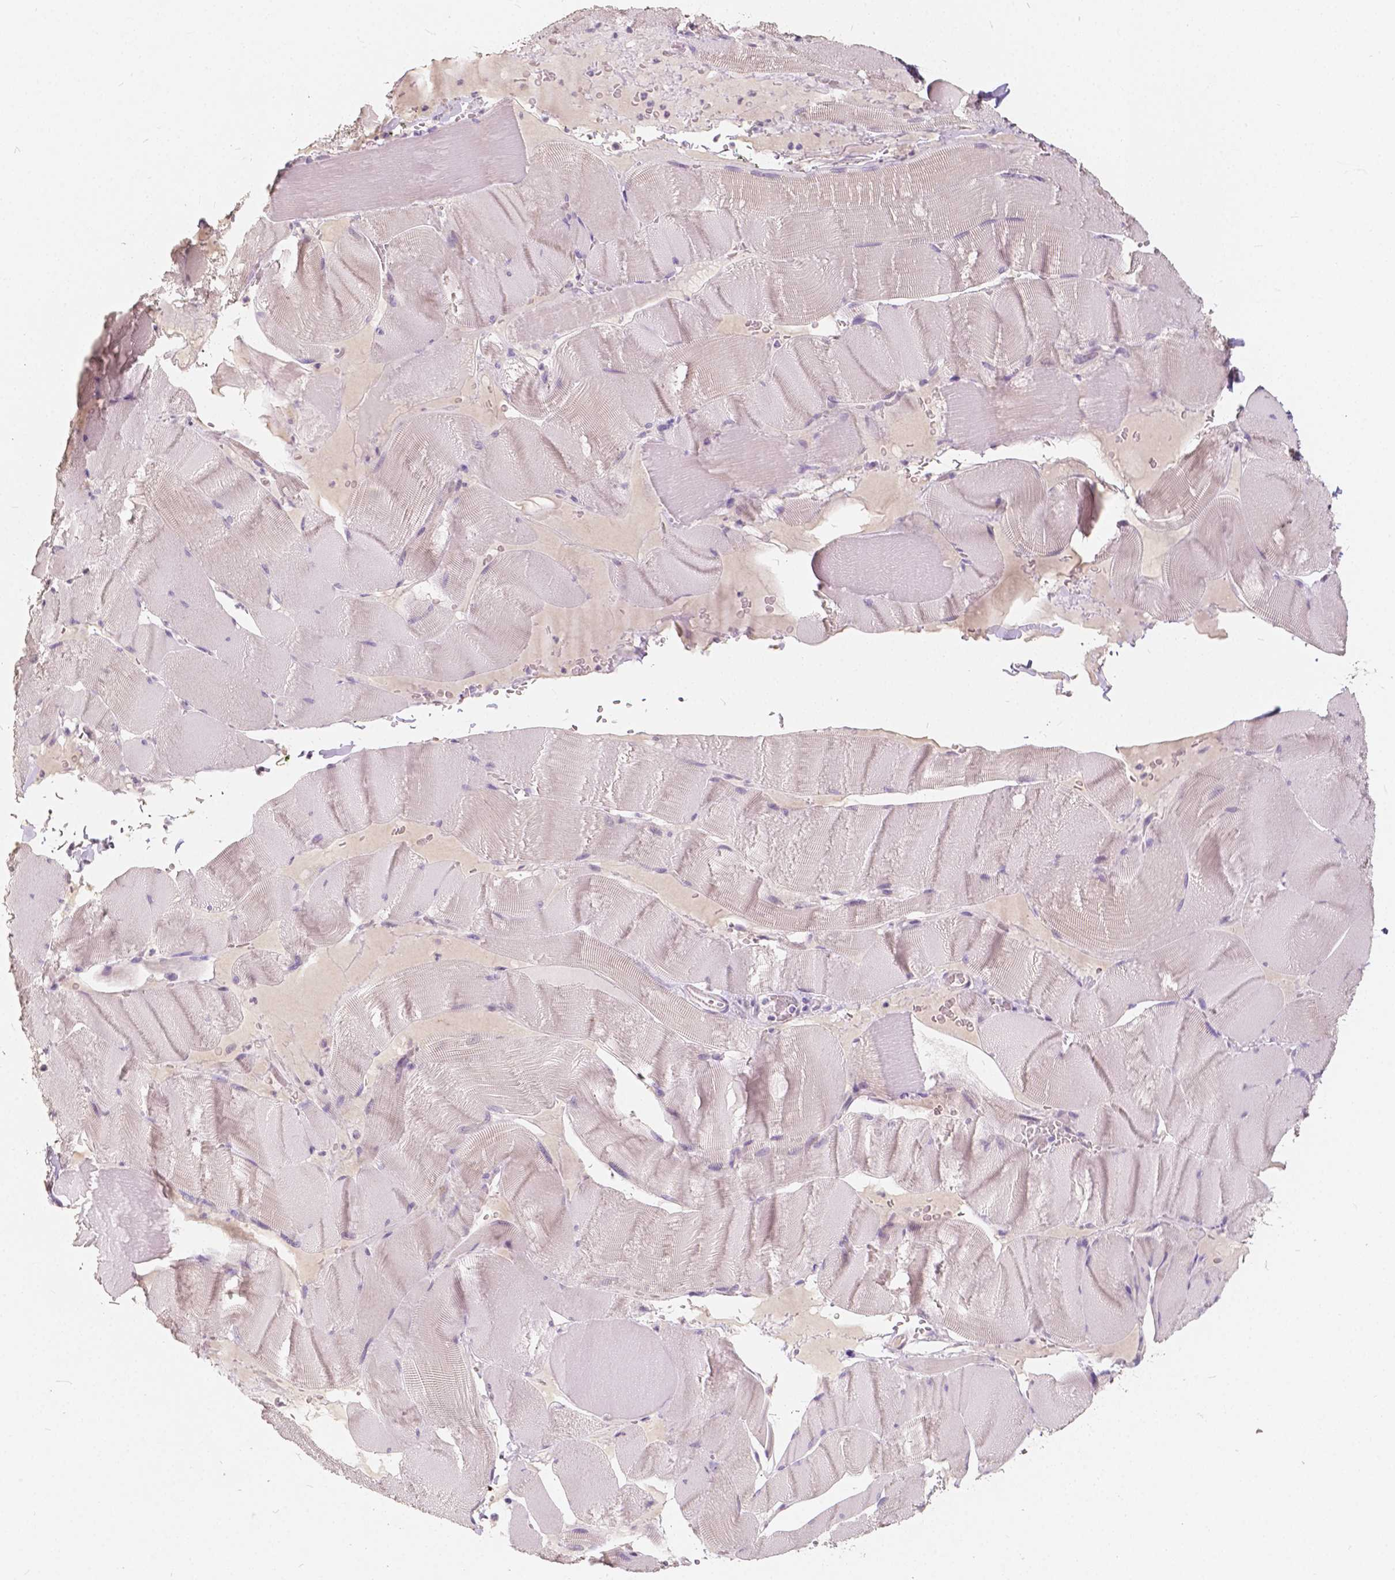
{"staining": {"intensity": "negative", "quantity": "none", "location": "none"}, "tissue": "skeletal muscle", "cell_type": "Myocytes", "image_type": "normal", "snomed": [{"axis": "morphology", "description": "Normal tissue, NOS"}, {"axis": "topography", "description": "Skeletal muscle"}], "caption": "Immunohistochemical staining of unremarkable human skeletal muscle exhibits no significant expression in myocytes. (DAB (3,3'-diaminobenzidine) IHC, high magnification).", "gene": "SLC7A8", "patient": {"sex": "male", "age": 56}}